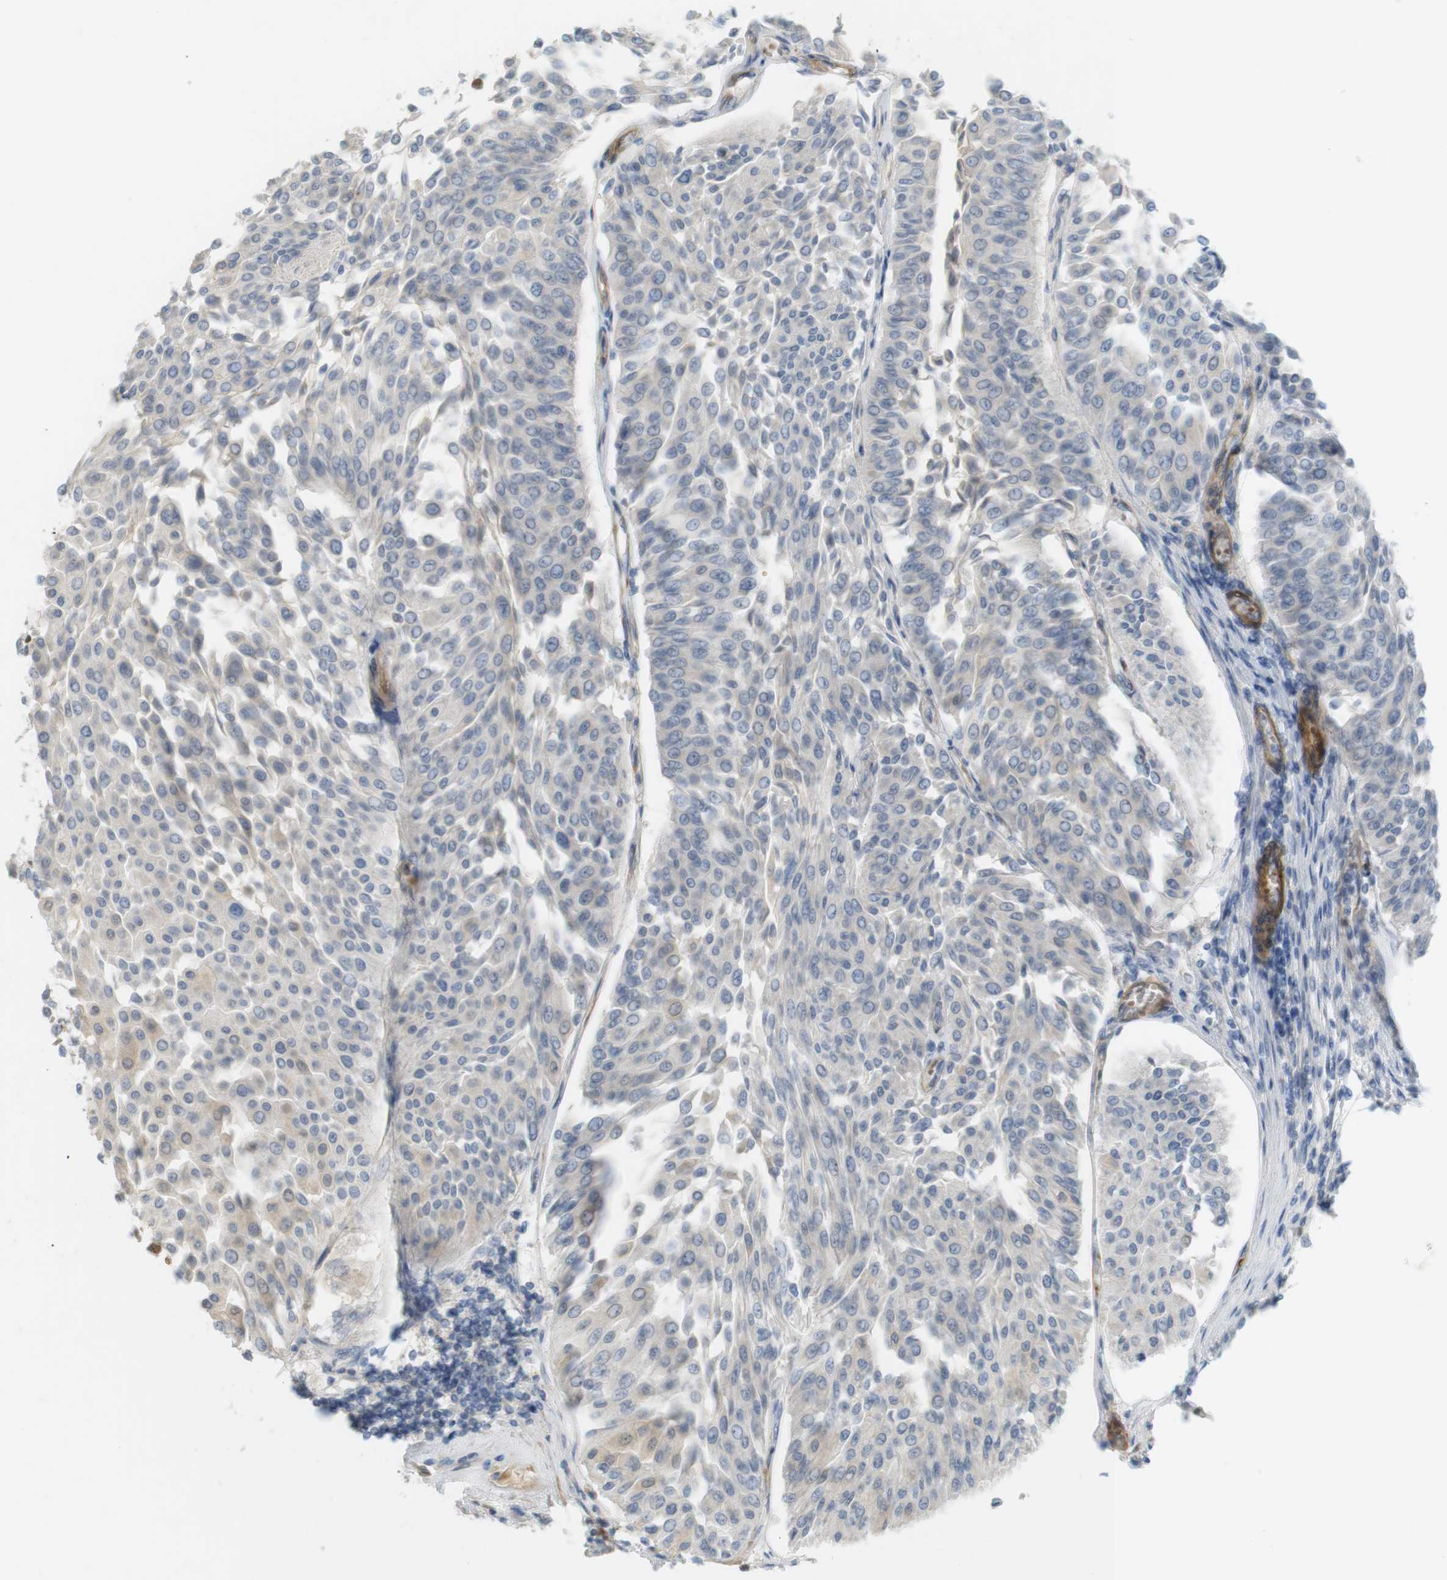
{"staining": {"intensity": "weak", "quantity": "<25%", "location": "cytoplasmic/membranous"}, "tissue": "urothelial cancer", "cell_type": "Tumor cells", "image_type": "cancer", "snomed": [{"axis": "morphology", "description": "Urothelial carcinoma, Low grade"}, {"axis": "topography", "description": "Urinary bladder"}], "caption": "DAB (3,3'-diaminobenzidine) immunohistochemical staining of human urothelial cancer reveals no significant expression in tumor cells.", "gene": "PDE3A", "patient": {"sex": "male", "age": 67}}